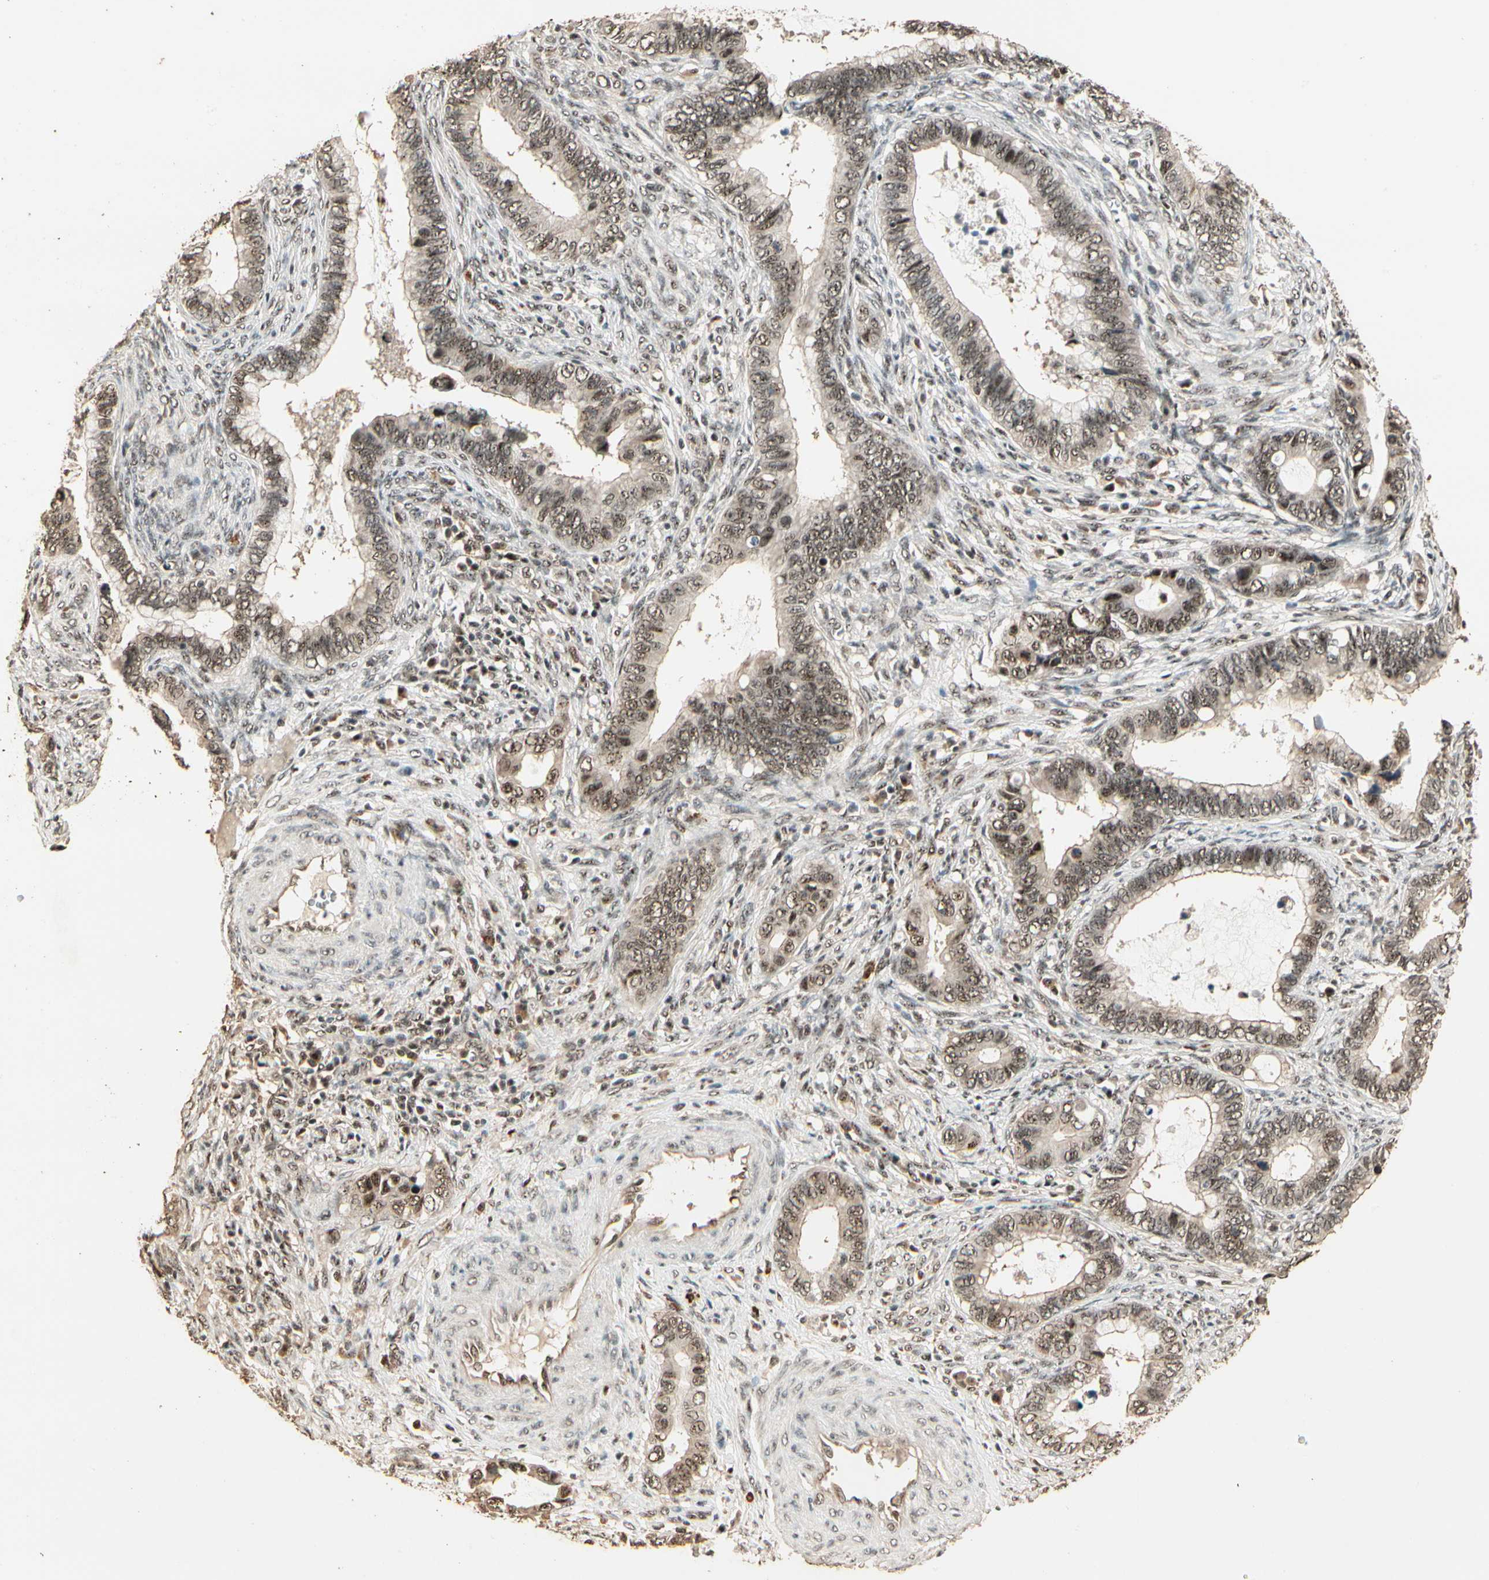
{"staining": {"intensity": "moderate", "quantity": ">75%", "location": "nuclear"}, "tissue": "cervical cancer", "cell_type": "Tumor cells", "image_type": "cancer", "snomed": [{"axis": "morphology", "description": "Adenocarcinoma, NOS"}, {"axis": "topography", "description": "Cervix"}], "caption": "This is a photomicrograph of immunohistochemistry (IHC) staining of cervical adenocarcinoma, which shows moderate staining in the nuclear of tumor cells.", "gene": "RBM25", "patient": {"sex": "female", "age": 44}}